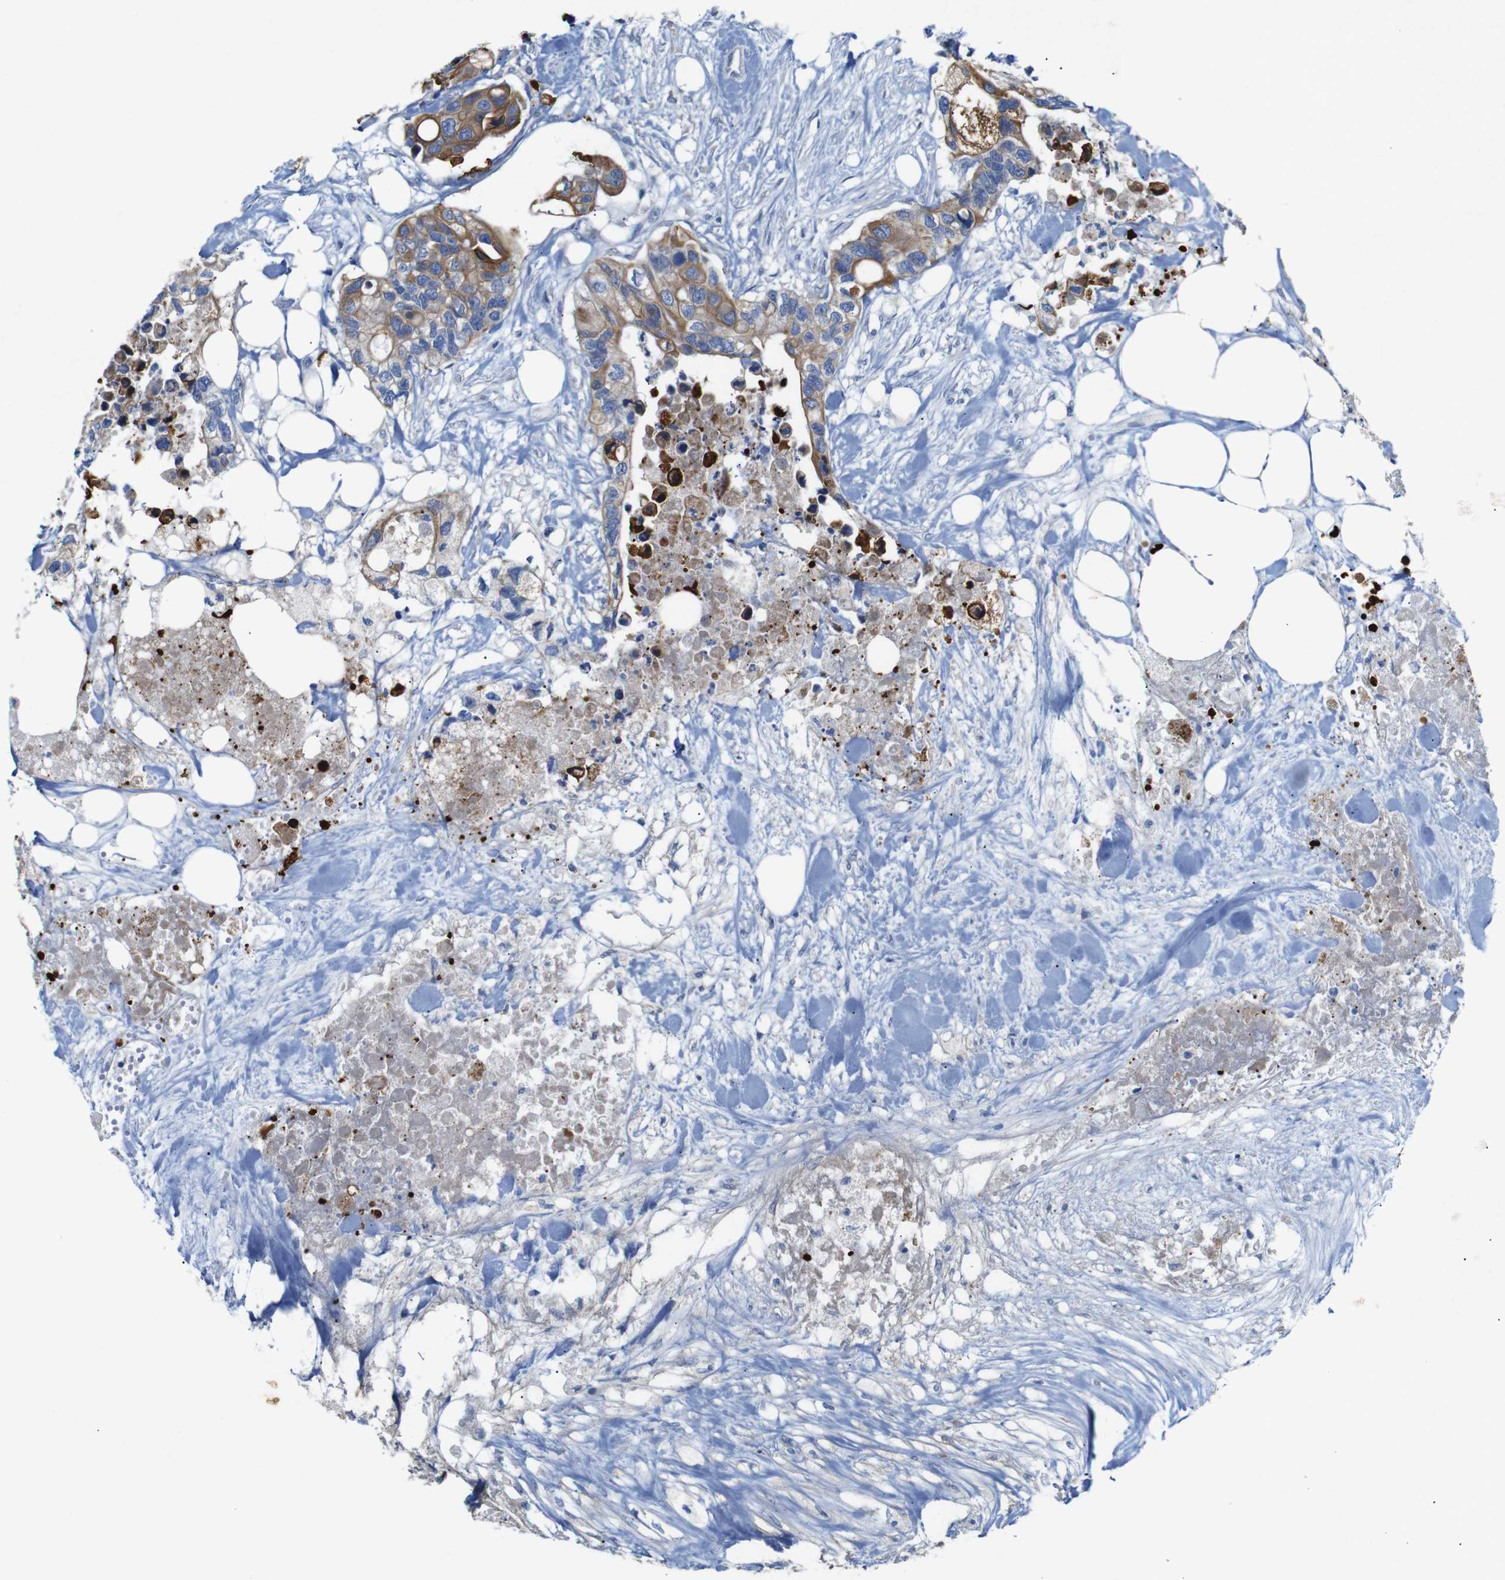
{"staining": {"intensity": "moderate", "quantity": ">75%", "location": "cytoplasmic/membranous"}, "tissue": "colorectal cancer", "cell_type": "Tumor cells", "image_type": "cancer", "snomed": [{"axis": "morphology", "description": "Adenocarcinoma, NOS"}, {"axis": "topography", "description": "Colon"}], "caption": "About >75% of tumor cells in colorectal adenocarcinoma exhibit moderate cytoplasmic/membranous protein positivity as visualized by brown immunohistochemical staining.", "gene": "ALOX15", "patient": {"sex": "female", "age": 57}}